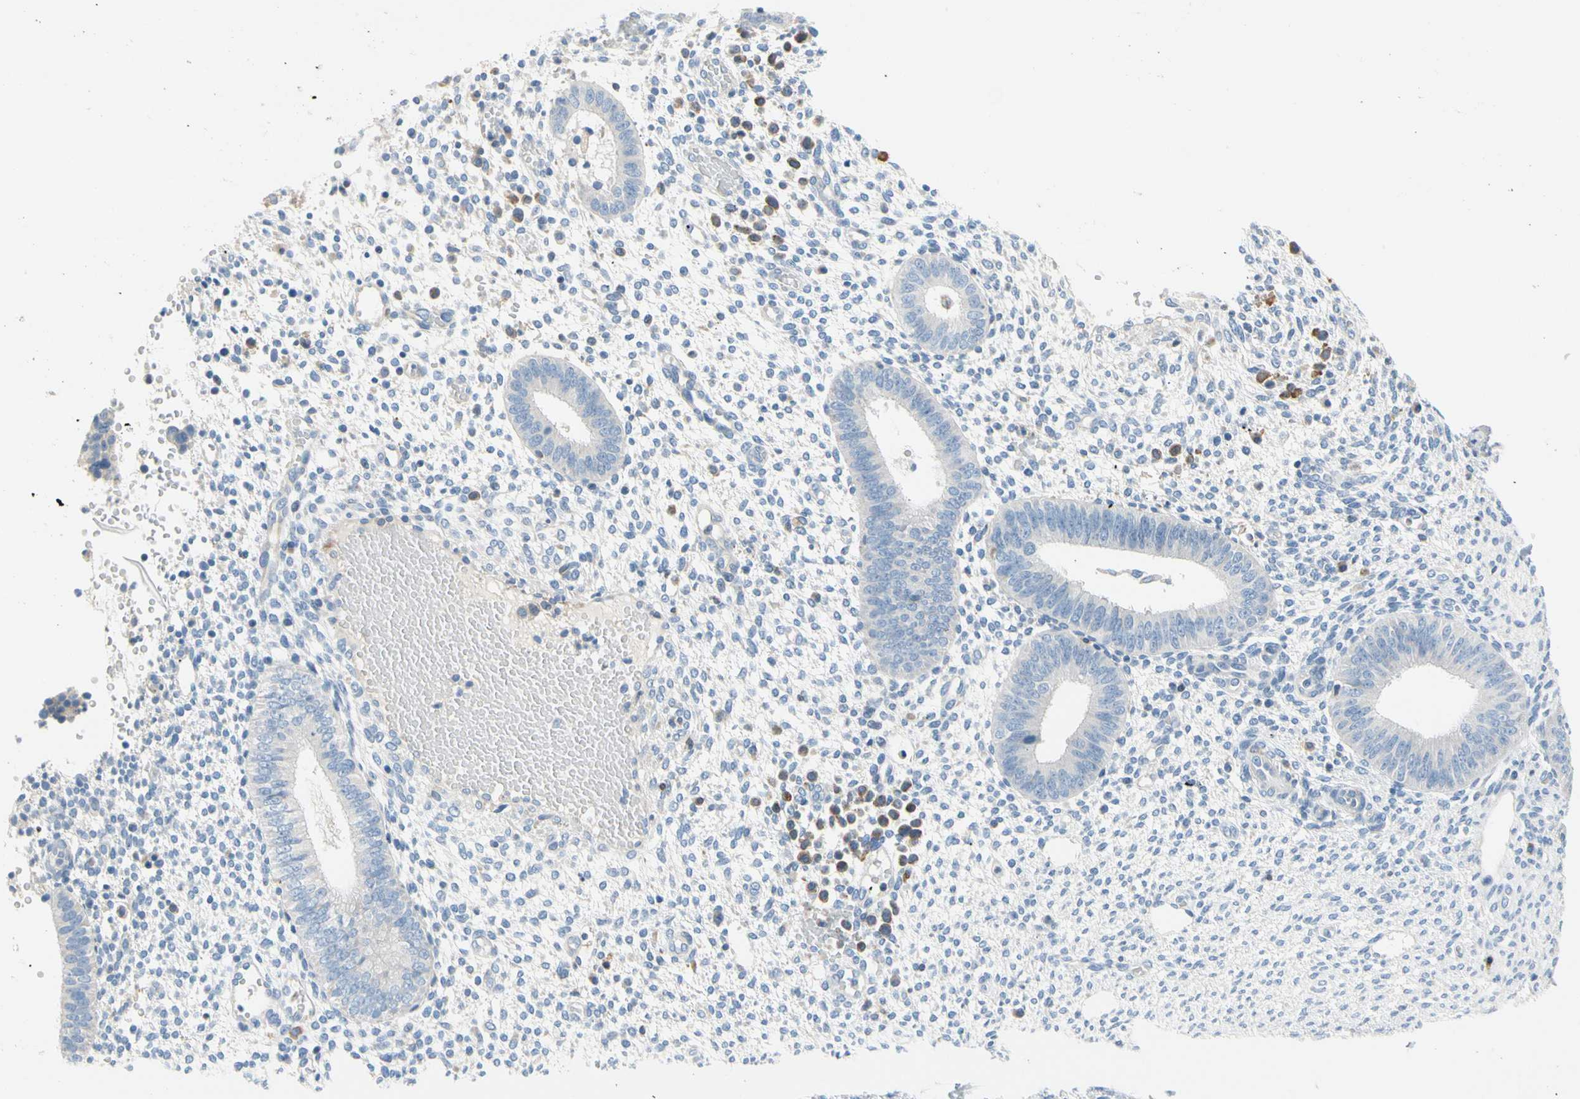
{"staining": {"intensity": "negative", "quantity": "none", "location": "none"}, "tissue": "endometrium", "cell_type": "Cells in endometrial stroma", "image_type": "normal", "snomed": [{"axis": "morphology", "description": "Normal tissue, NOS"}, {"axis": "topography", "description": "Endometrium"}], "caption": "Micrograph shows no protein expression in cells in endometrial stroma of benign endometrium. (Brightfield microscopy of DAB IHC at high magnification).", "gene": "STXBP1", "patient": {"sex": "female", "age": 35}}